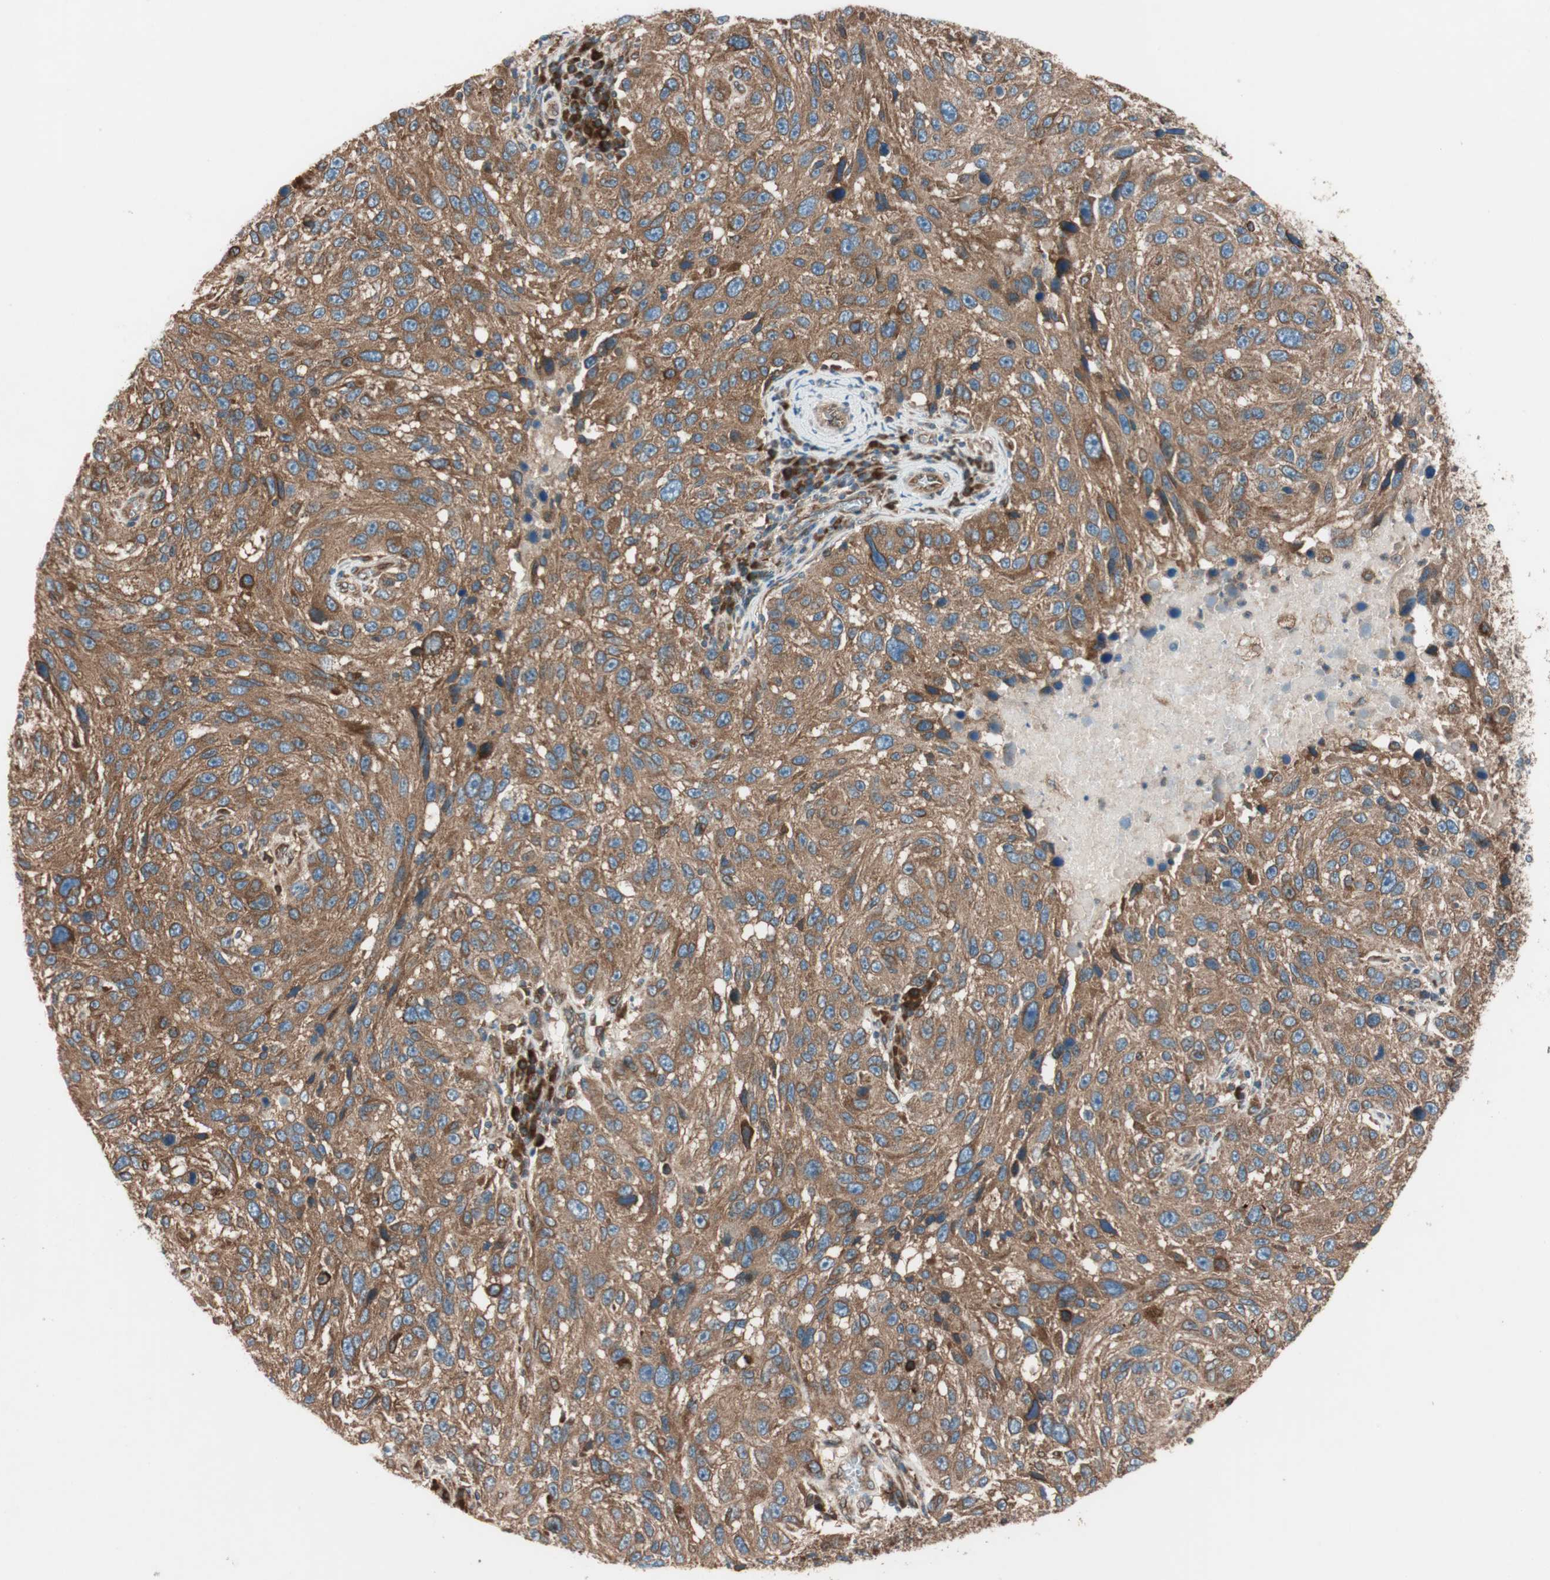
{"staining": {"intensity": "moderate", "quantity": ">75%", "location": "cytoplasmic/membranous"}, "tissue": "melanoma", "cell_type": "Tumor cells", "image_type": "cancer", "snomed": [{"axis": "morphology", "description": "Malignant melanoma, NOS"}, {"axis": "topography", "description": "Skin"}], "caption": "This histopathology image demonstrates melanoma stained with immunohistochemistry (IHC) to label a protein in brown. The cytoplasmic/membranous of tumor cells show moderate positivity for the protein. Nuclei are counter-stained blue.", "gene": "RAB5A", "patient": {"sex": "male", "age": 53}}